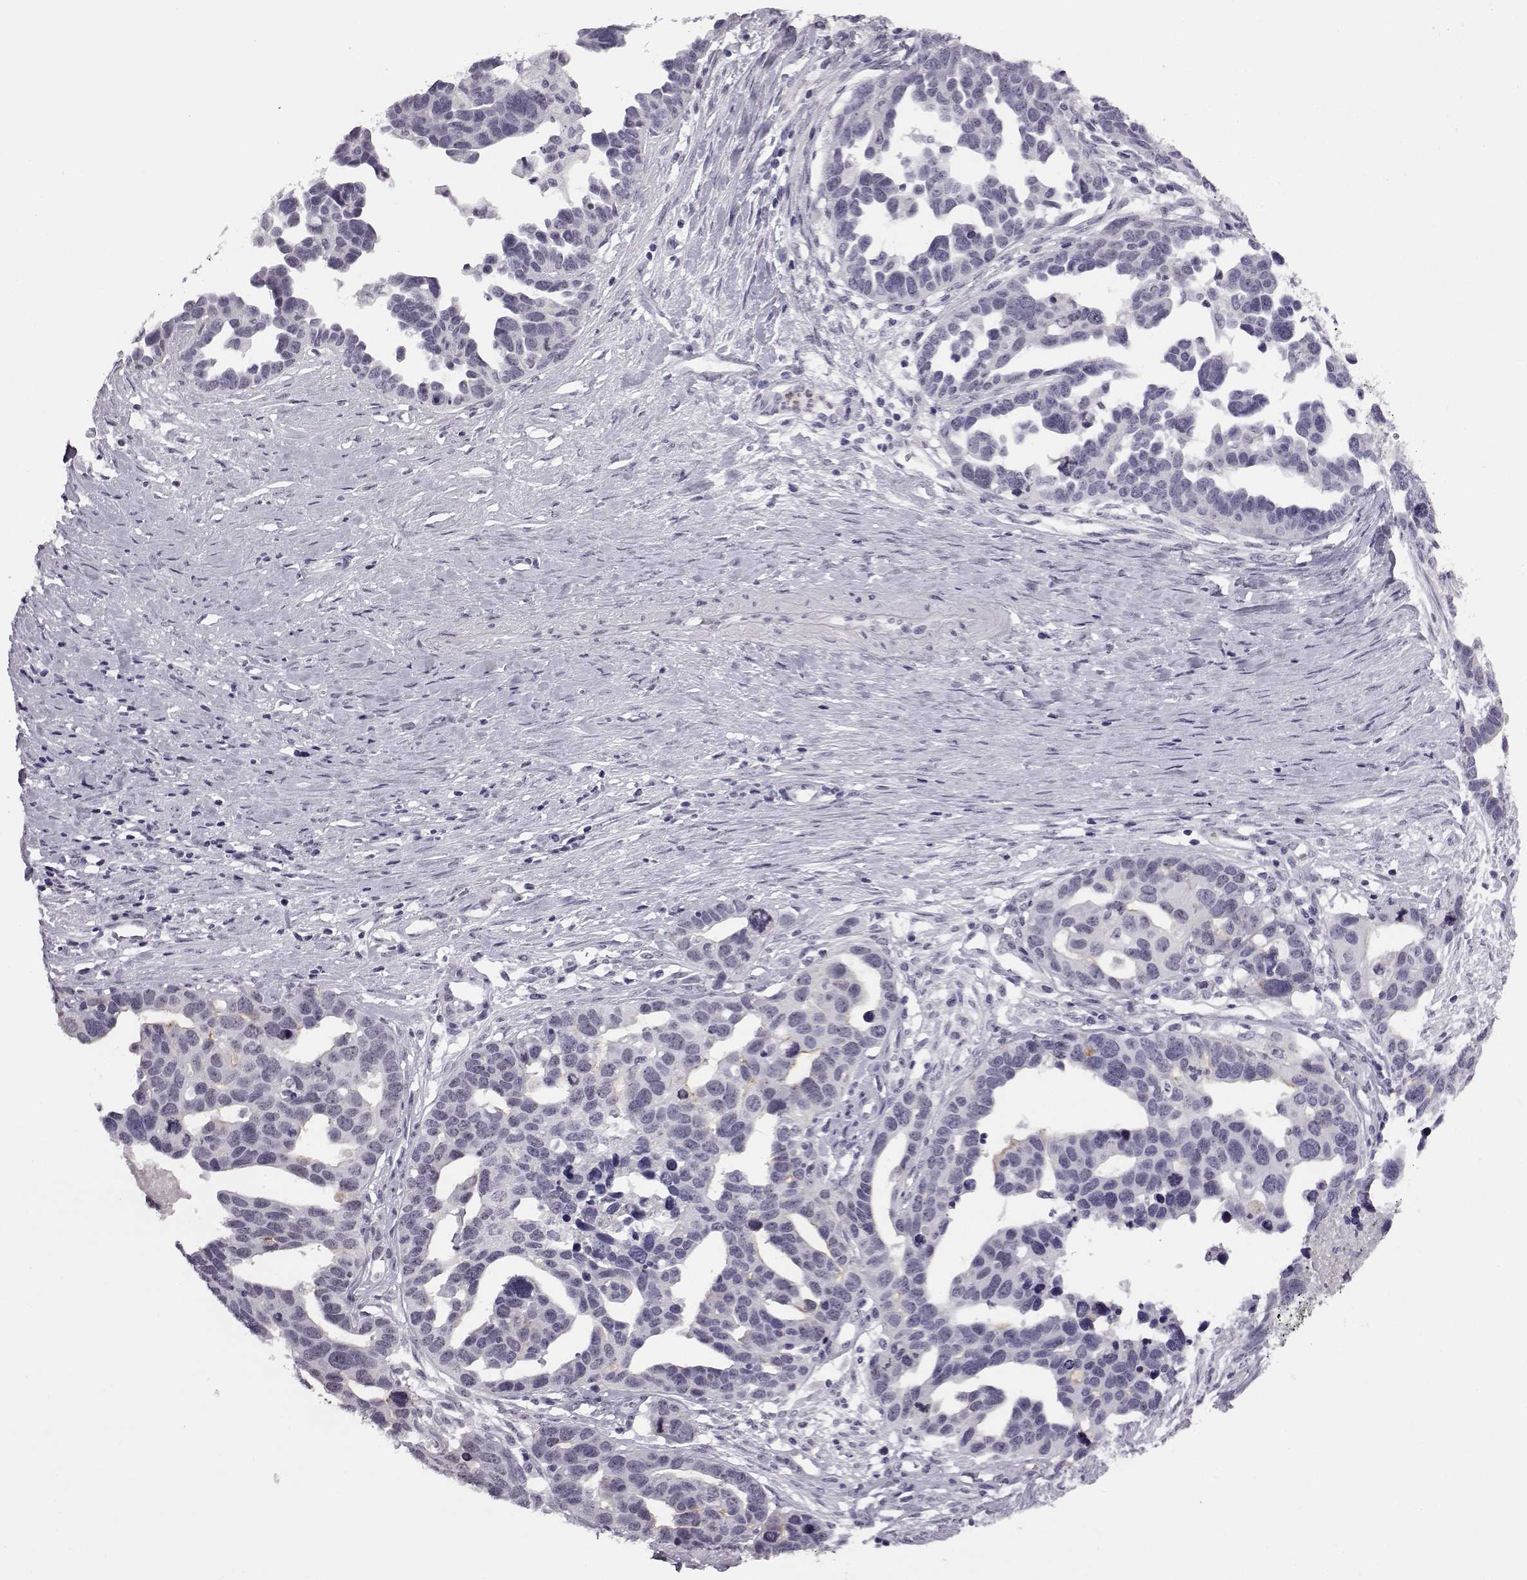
{"staining": {"intensity": "negative", "quantity": "none", "location": "none"}, "tissue": "ovarian cancer", "cell_type": "Tumor cells", "image_type": "cancer", "snomed": [{"axis": "morphology", "description": "Cystadenocarcinoma, serous, NOS"}, {"axis": "topography", "description": "Ovary"}], "caption": "Immunohistochemistry image of ovarian serous cystadenocarcinoma stained for a protein (brown), which displays no staining in tumor cells.", "gene": "ADGRG2", "patient": {"sex": "female", "age": 54}}